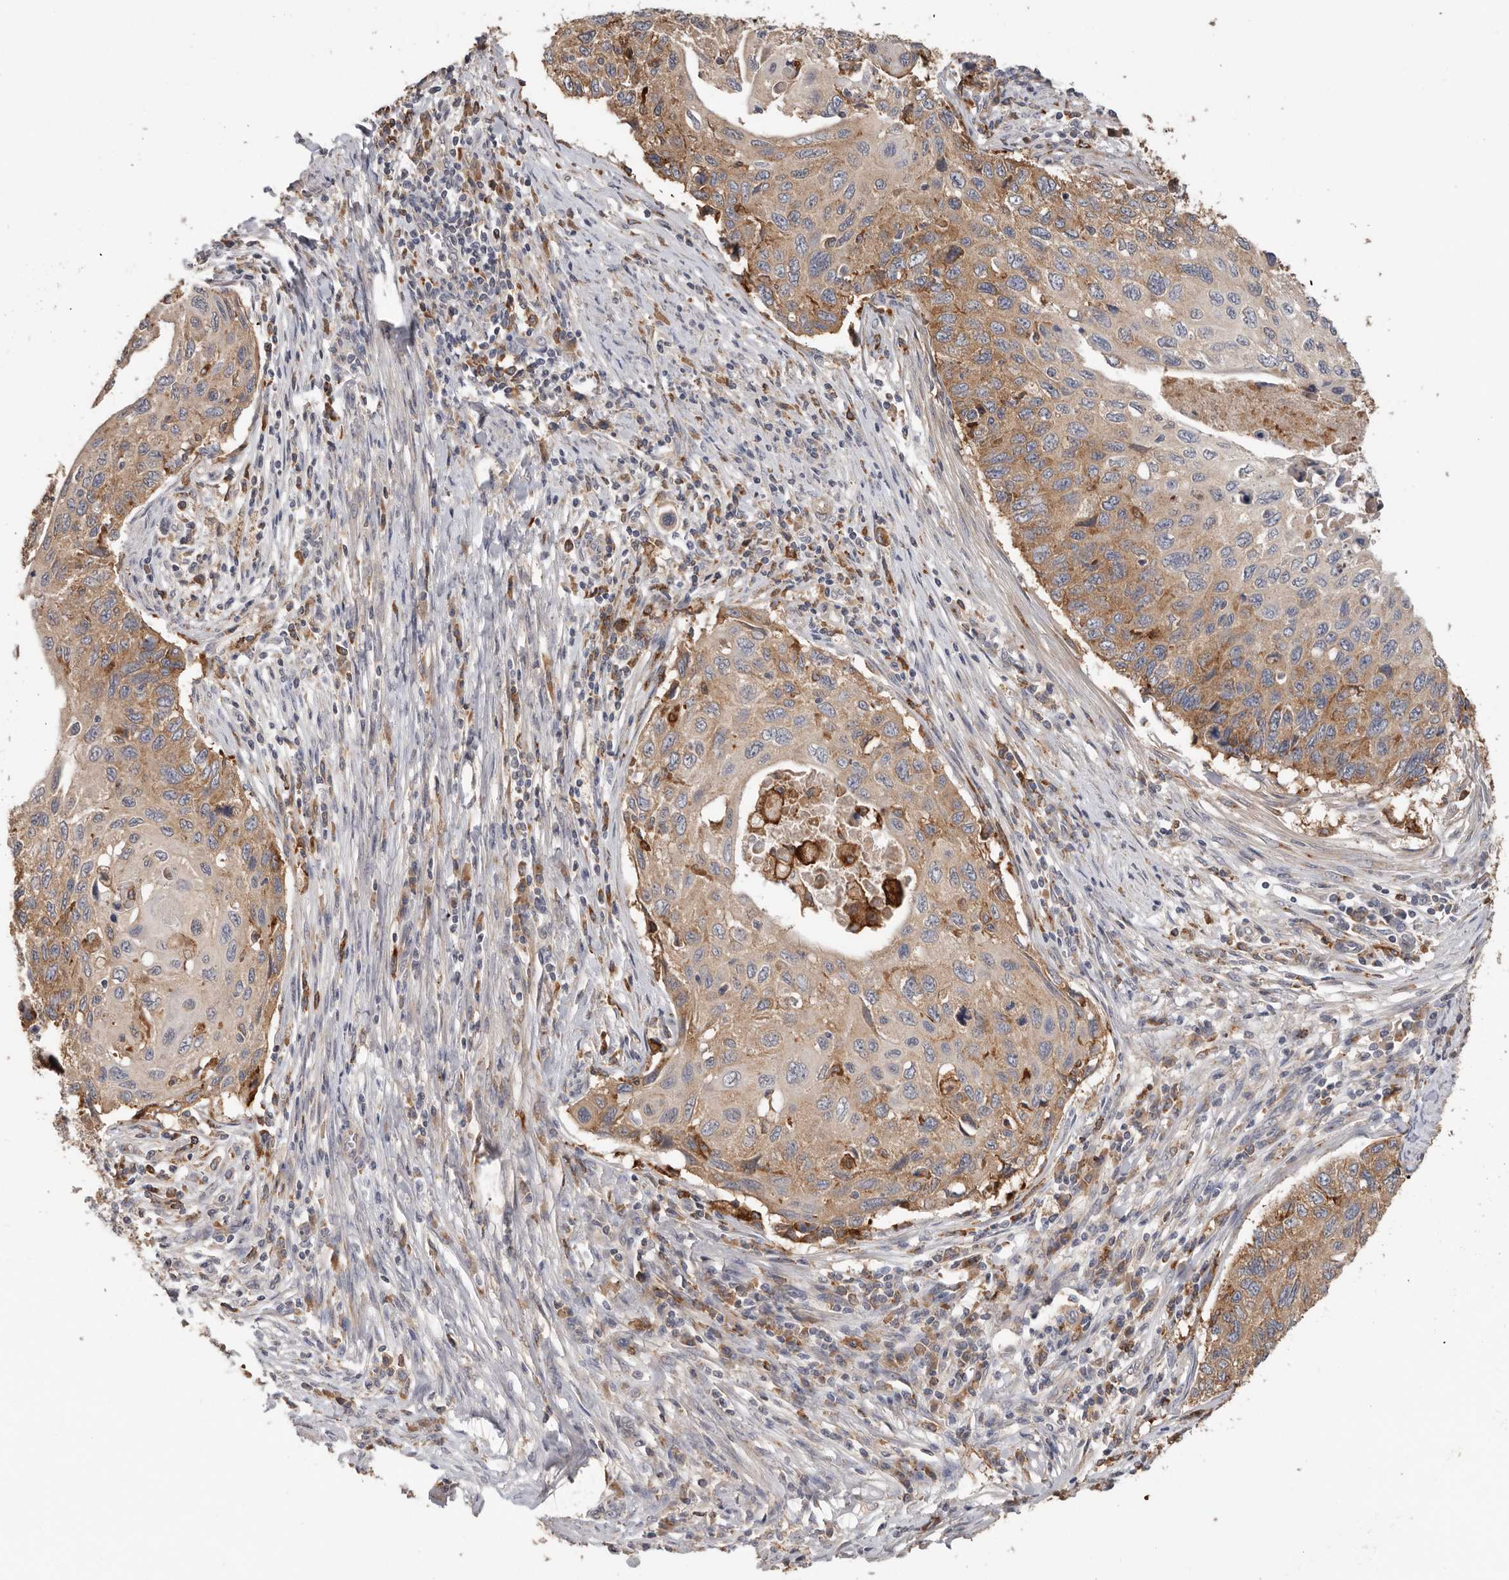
{"staining": {"intensity": "moderate", "quantity": ">75%", "location": "cytoplasmic/membranous"}, "tissue": "cervical cancer", "cell_type": "Tumor cells", "image_type": "cancer", "snomed": [{"axis": "morphology", "description": "Squamous cell carcinoma, NOS"}, {"axis": "topography", "description": "Cervix"}], "caption": "Immunohistochemistry (IHC) (DAB (3,3'-diaminobenzidine)) staining of cervical cancer (squamous cell carcinoma) displays moderate cytoplasmic/membranous protein expression in approximately >75% of tumor cells.", "gene": "TFRC", "patient": {"sex": "female", "age": 70}}